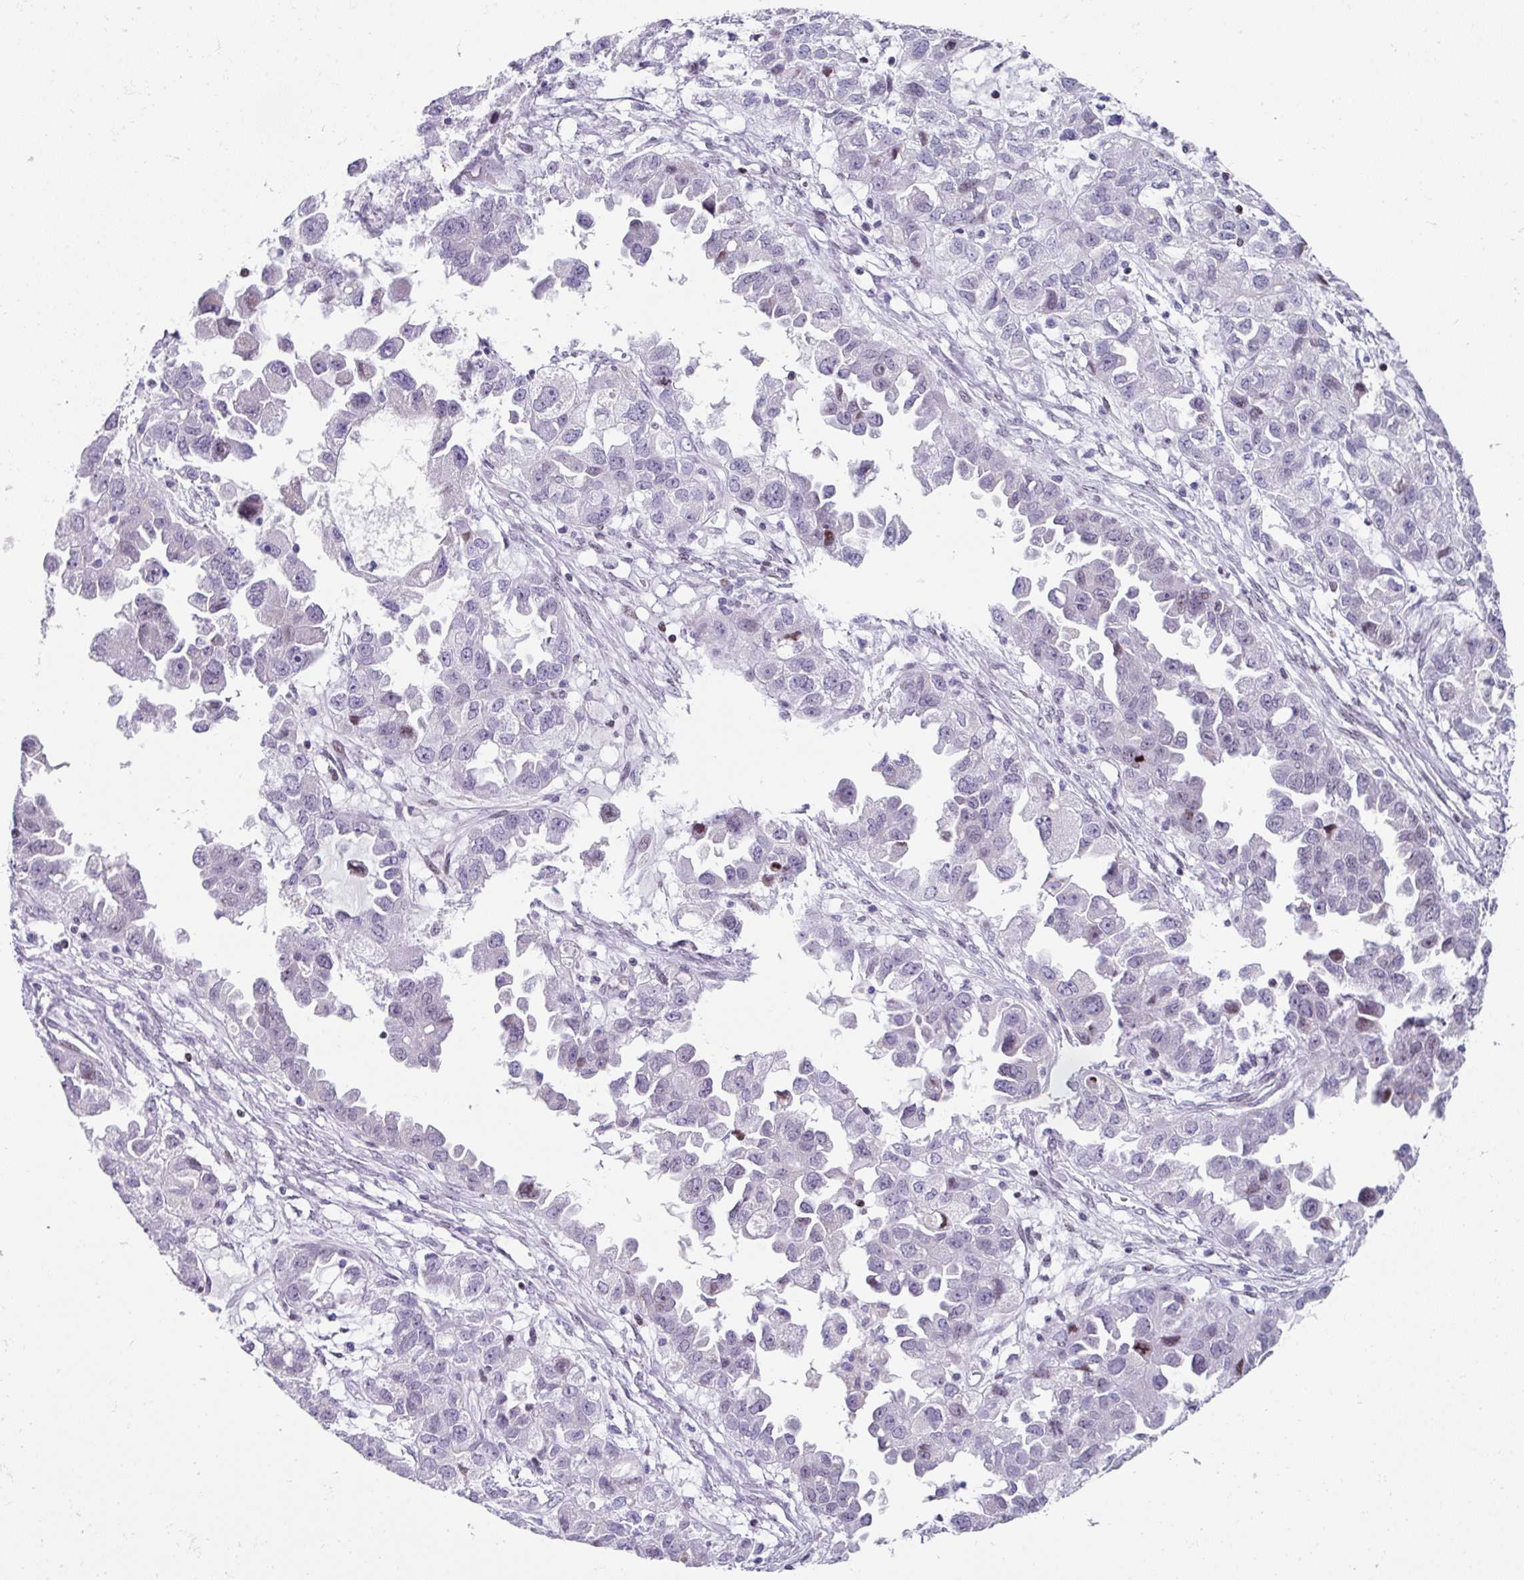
{"staining": {"intensity": "weak", "quantity": "<25%", "location": "nuclear"}, "tissue": "ovarian cancer", "cell_type": "Tumor cells", "image_type": "cancer", "snomed": [{"axis": "morphology", "description": "Cystadenocarcinoma, serous, NOS"}, {"axis": "topography", "description": "Ovary"}], "caption": "IHC of human ovarian cancer (serous cystadenocarcinoma) displays no staining in tumor cells. Nuclei are stained in blue.", "gene": "TCF3", "patient": {"sex": "female", "age": 84}}